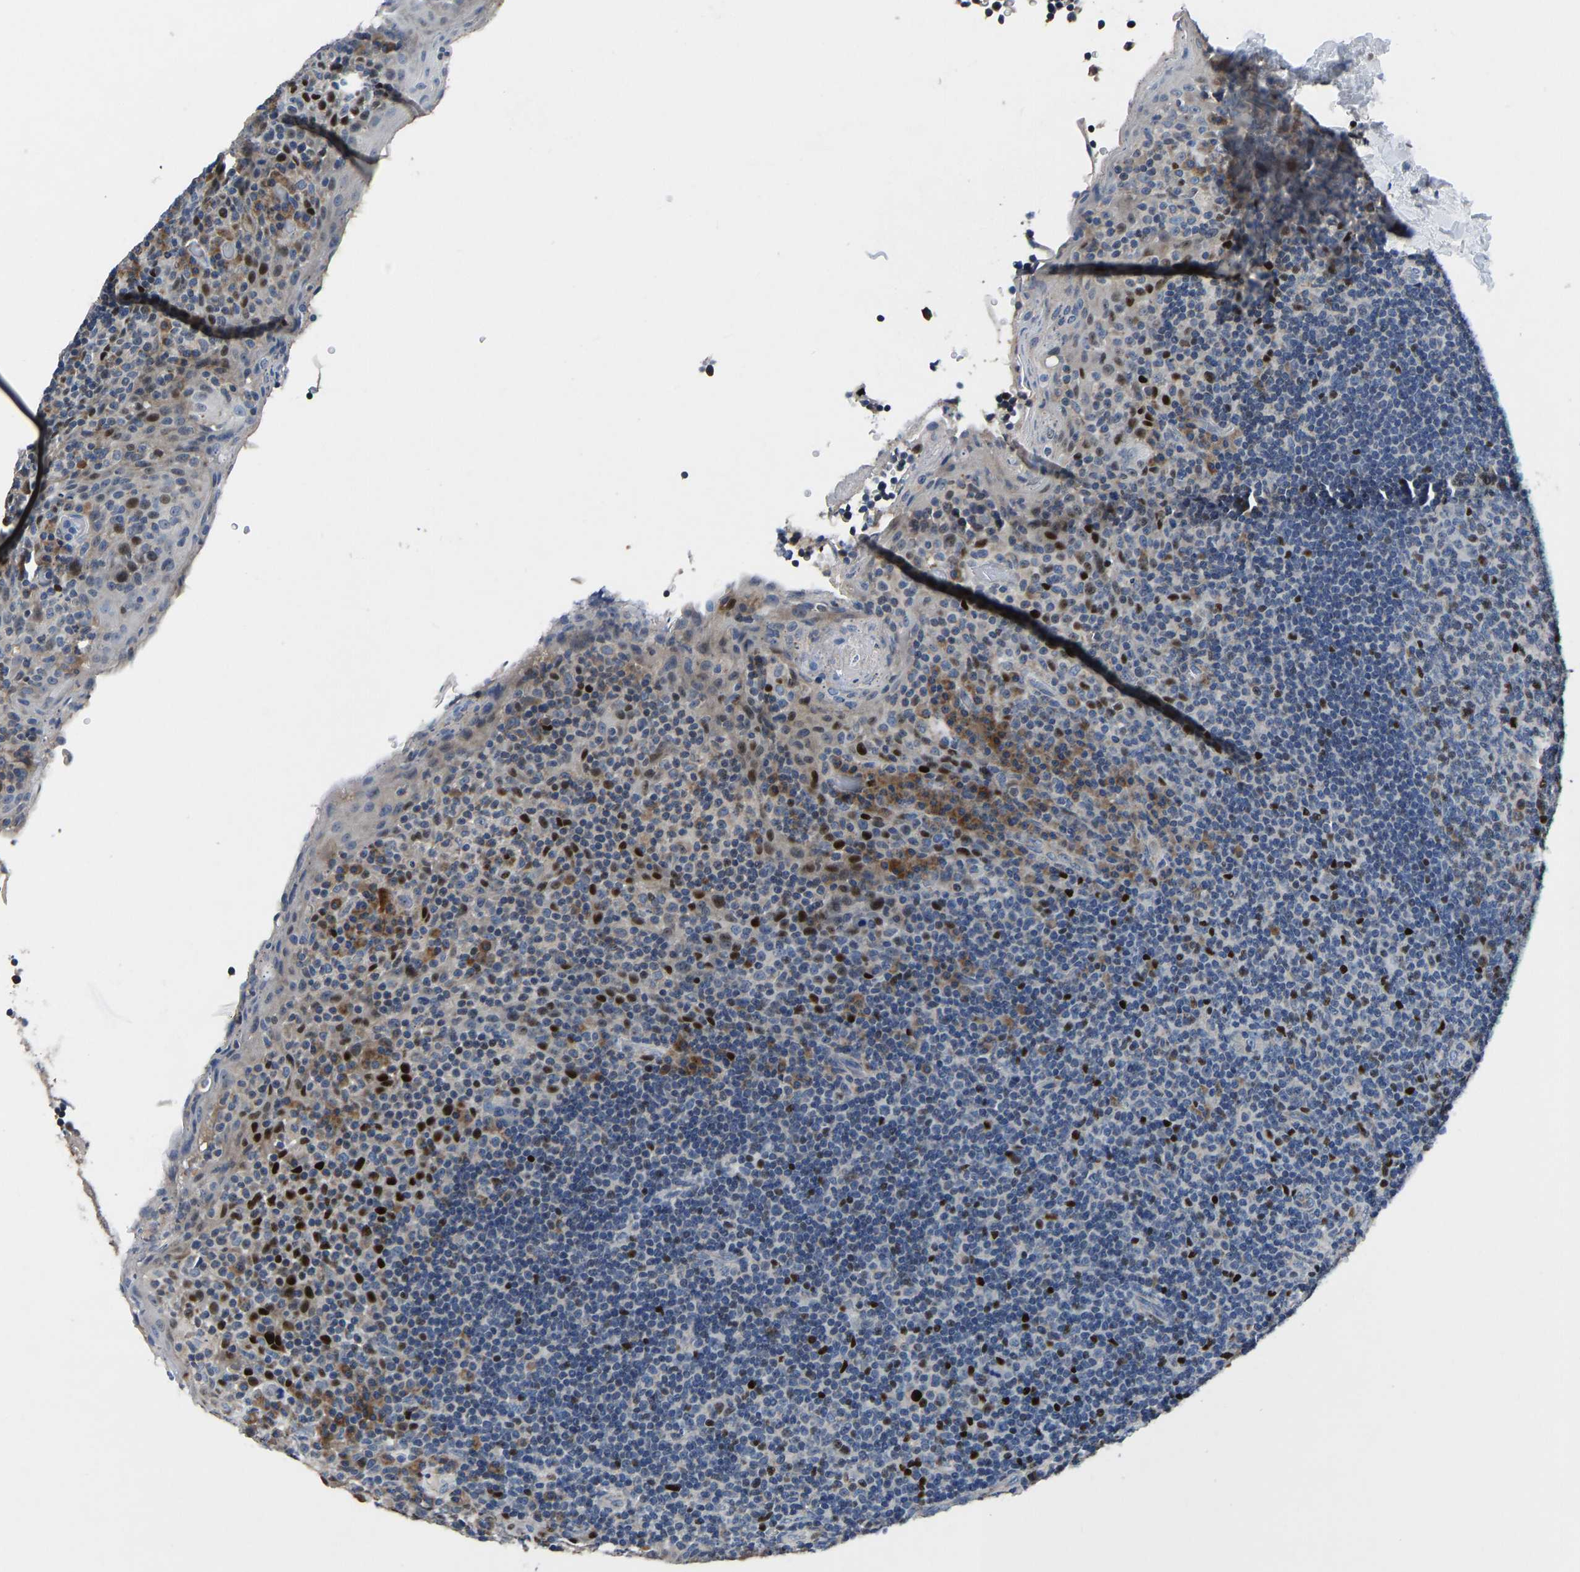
{"staining": {"intensity": "moderate", "quantity": "<25%", "location": "nuclear"}, "tissue": "tonsil", "cell_type": "Germinal center cells", "image_type": "normal", "snomed": [{"axis": "morphology", "description": "Normal tissue, NOS"}, {"axis": "topography", "description": "Tonsil"}], "caption": "IHC (DAB) staining of normal human tonsil displays moderate nuclear protein expression in approximately <25% of germinal center cells. (Stains: DAB in brown, nuclei in blue, Microscopy: brightfield microscopy at high magnification).", "gene": "EGR1", "patient": {"sex": "male", "age": 17}}